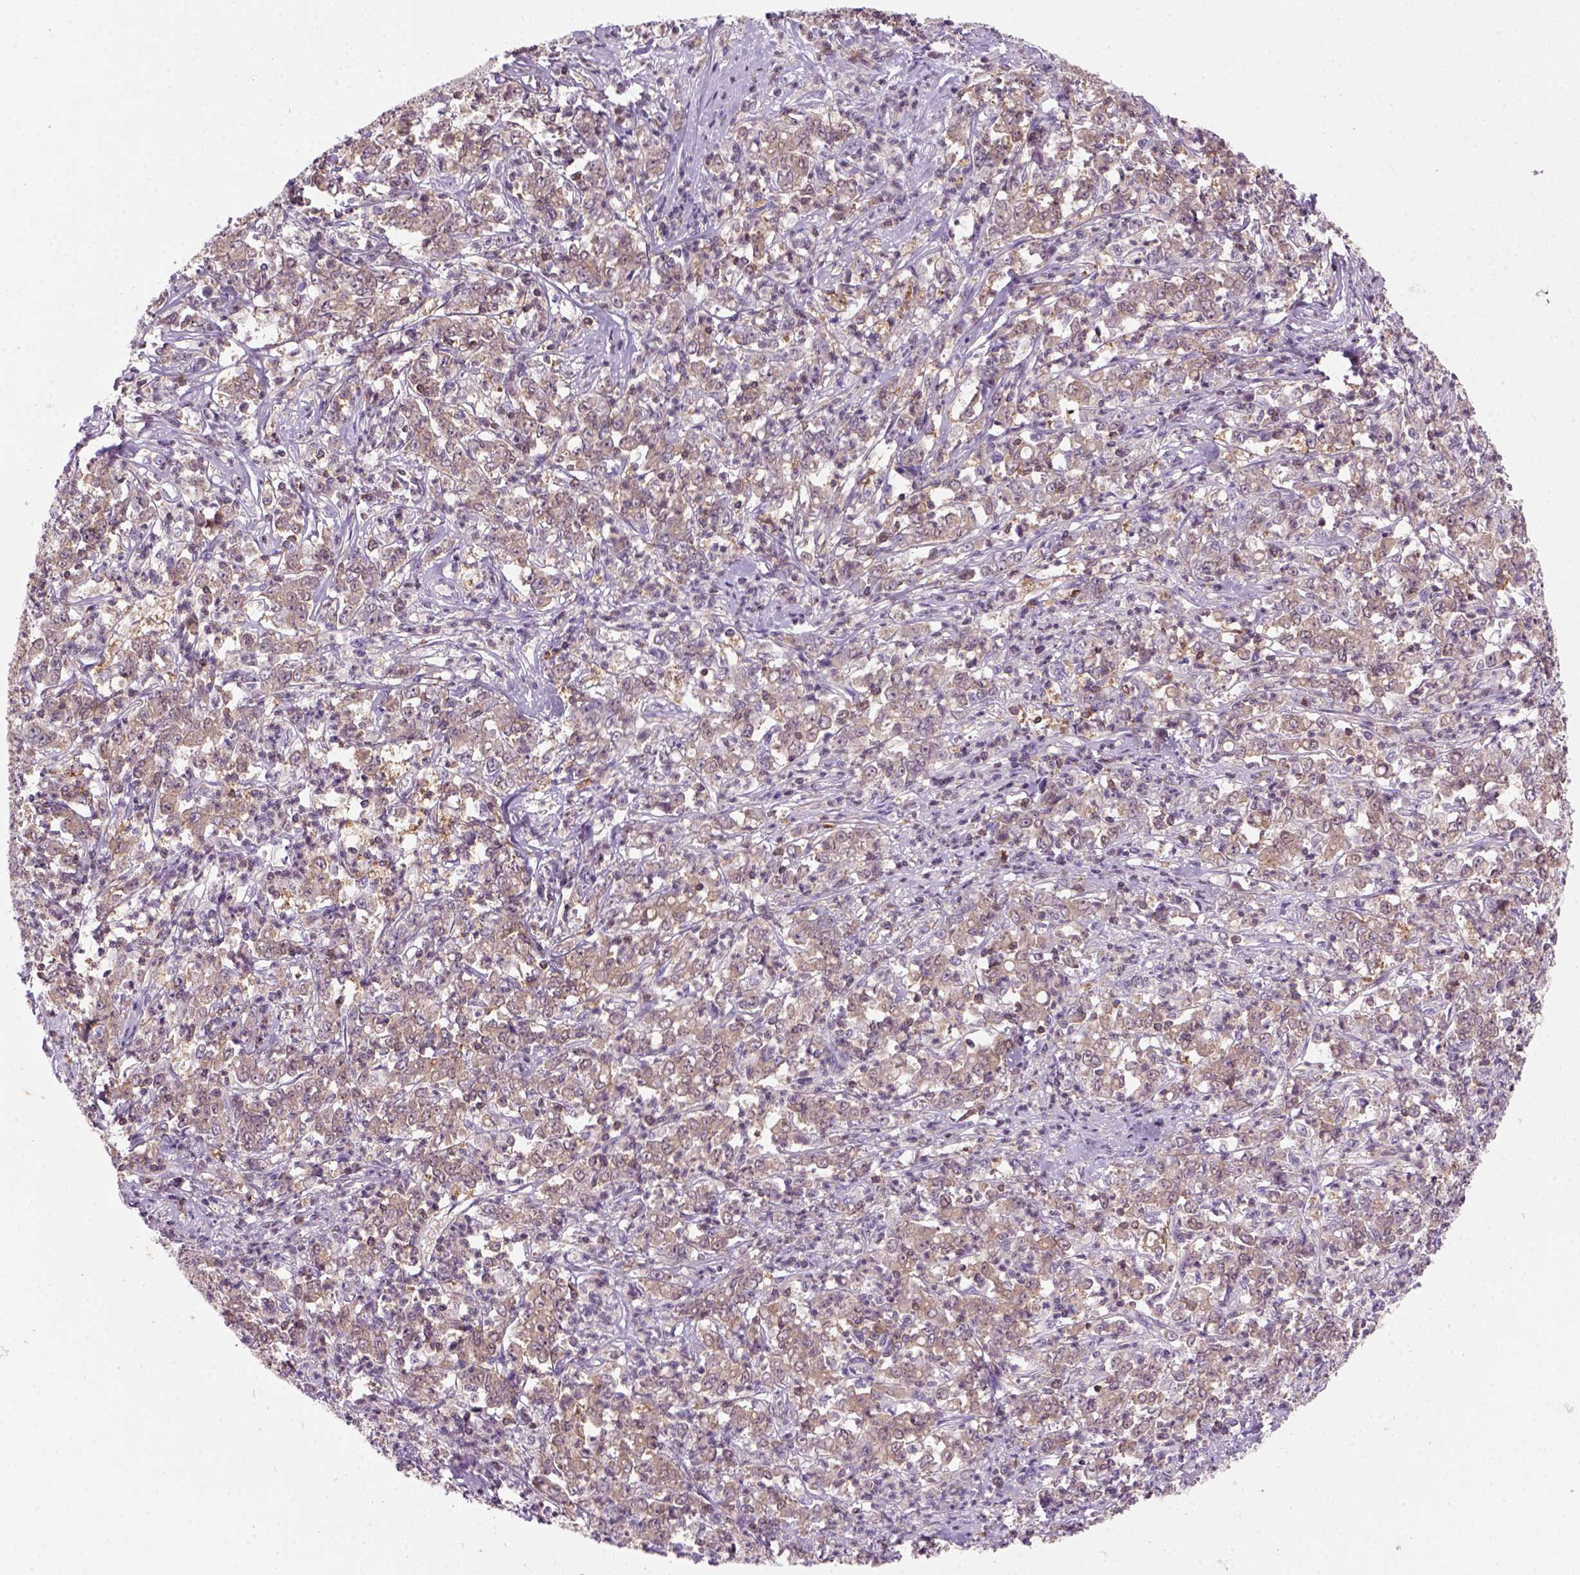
{"staining": {"intensity": "weak", "quantity": ">75%", "location": "cytoplasmic/membranous"}, "tissue": "stomach cancer", "cell_type": "Tumor cells", "image_type": "cancer", "snomed": [{"axis": "morphology", "description": "Adenocarcinoma, NOS"}, {"axis": "topography", "description": "Stomach, lower"}], "caption": "There is low levels of weak cytoplasmic/membranous expression in tumor cells of stomach cancer (adenocarcinoma), as demonstrated by immunohistochemical staining (brown color).", "gene": "GOT1", "patient": {"sex": "female", "age": 71}}